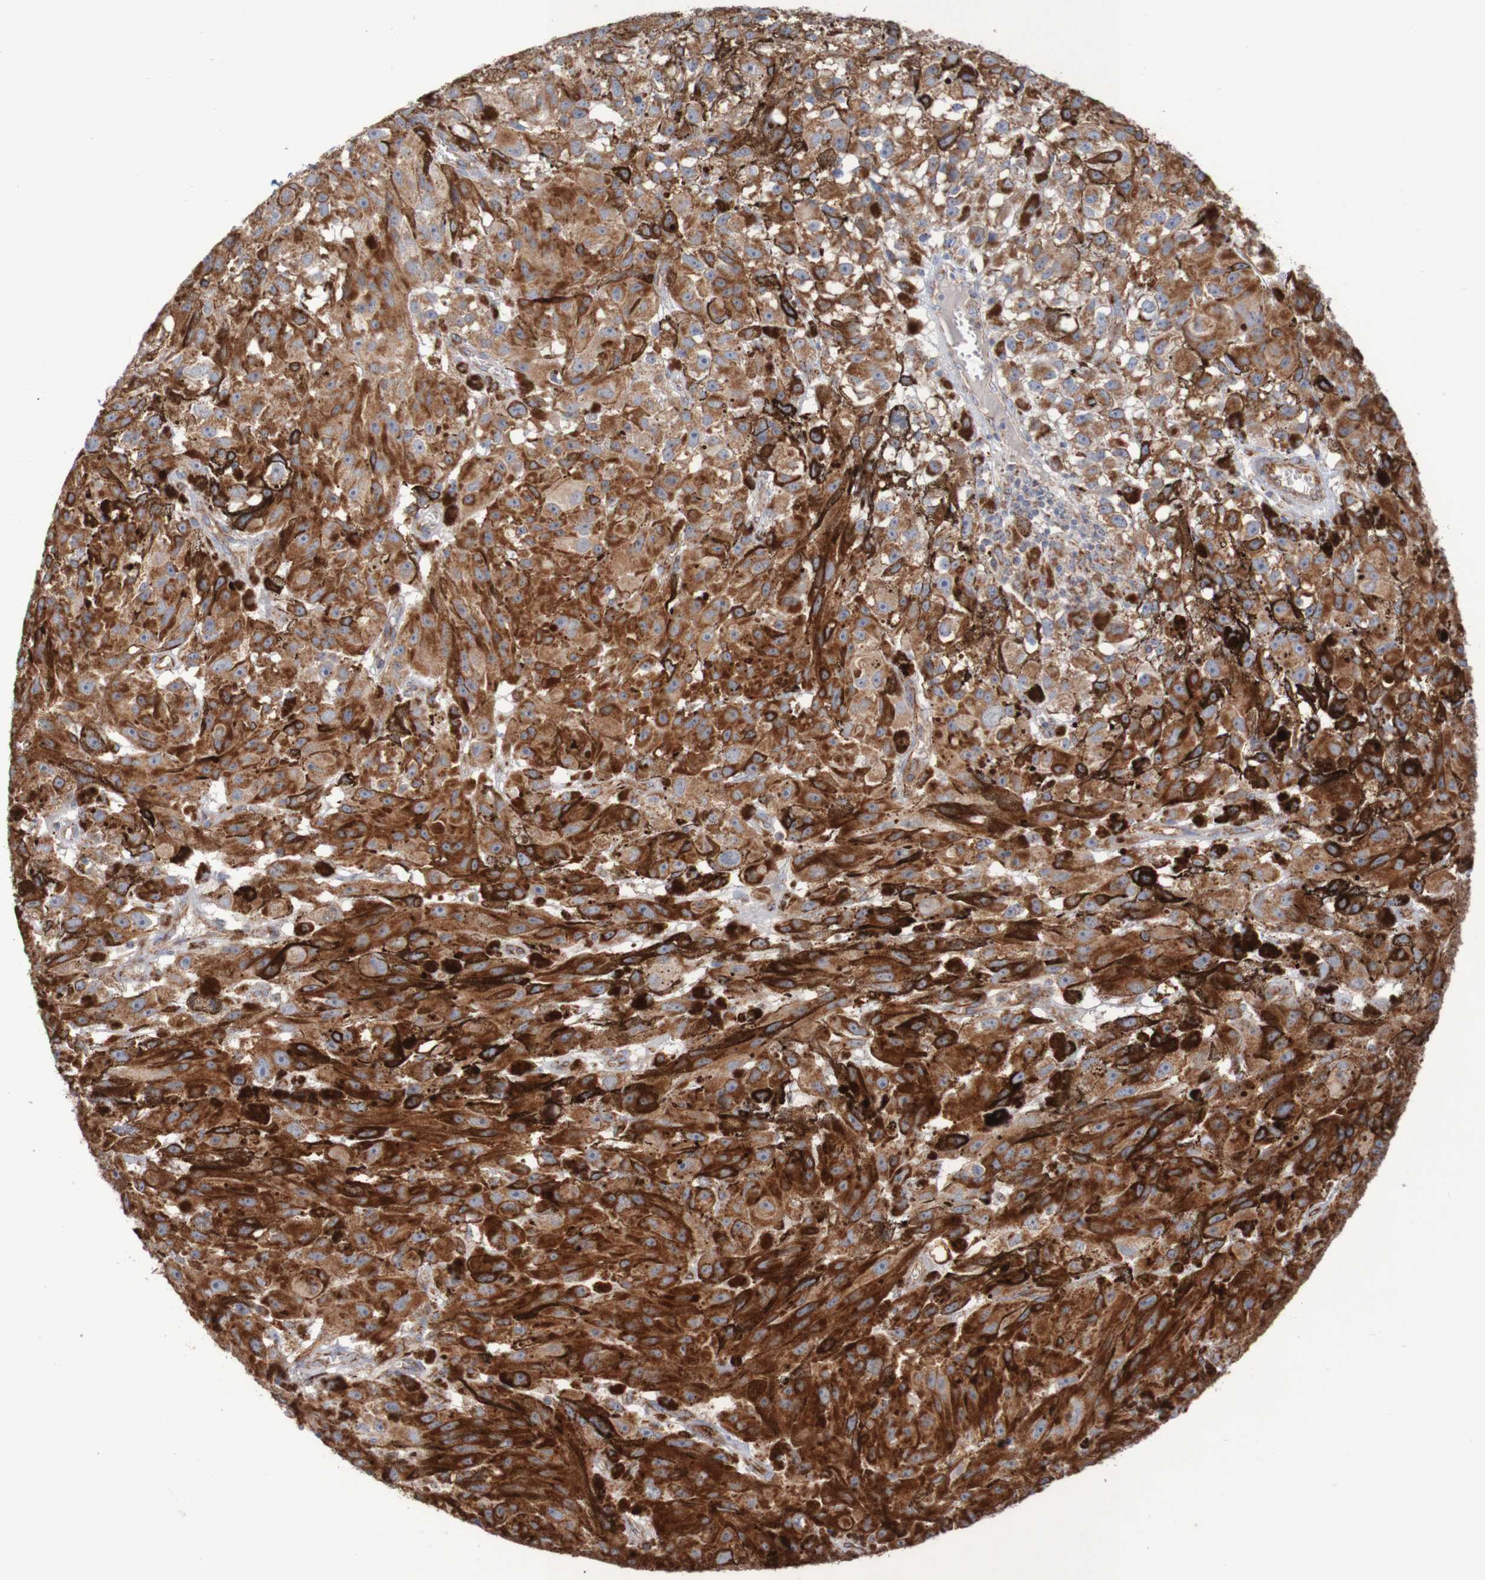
{"staining": {"intensity": "moderate", "quantity": ">75%", "location": "cytoplasmic/membranous"}, "tissue": "melanoma", "cell_type": "Tumor cells", "image_type": "cancer", "snomed": [{"axis": "morphology", "description": "Malignant melanoma, NOS"}, {"axis": "topography", "description": "Skin"}], "caption": "This photomicrograph shows IHC staining of human melanoma, with medium moderate cytoplasmic/membranous positivity in approximately >75% of tumor cells.", "gene": "MMEL1", "patient": {"sex": "female", "age": 104}}